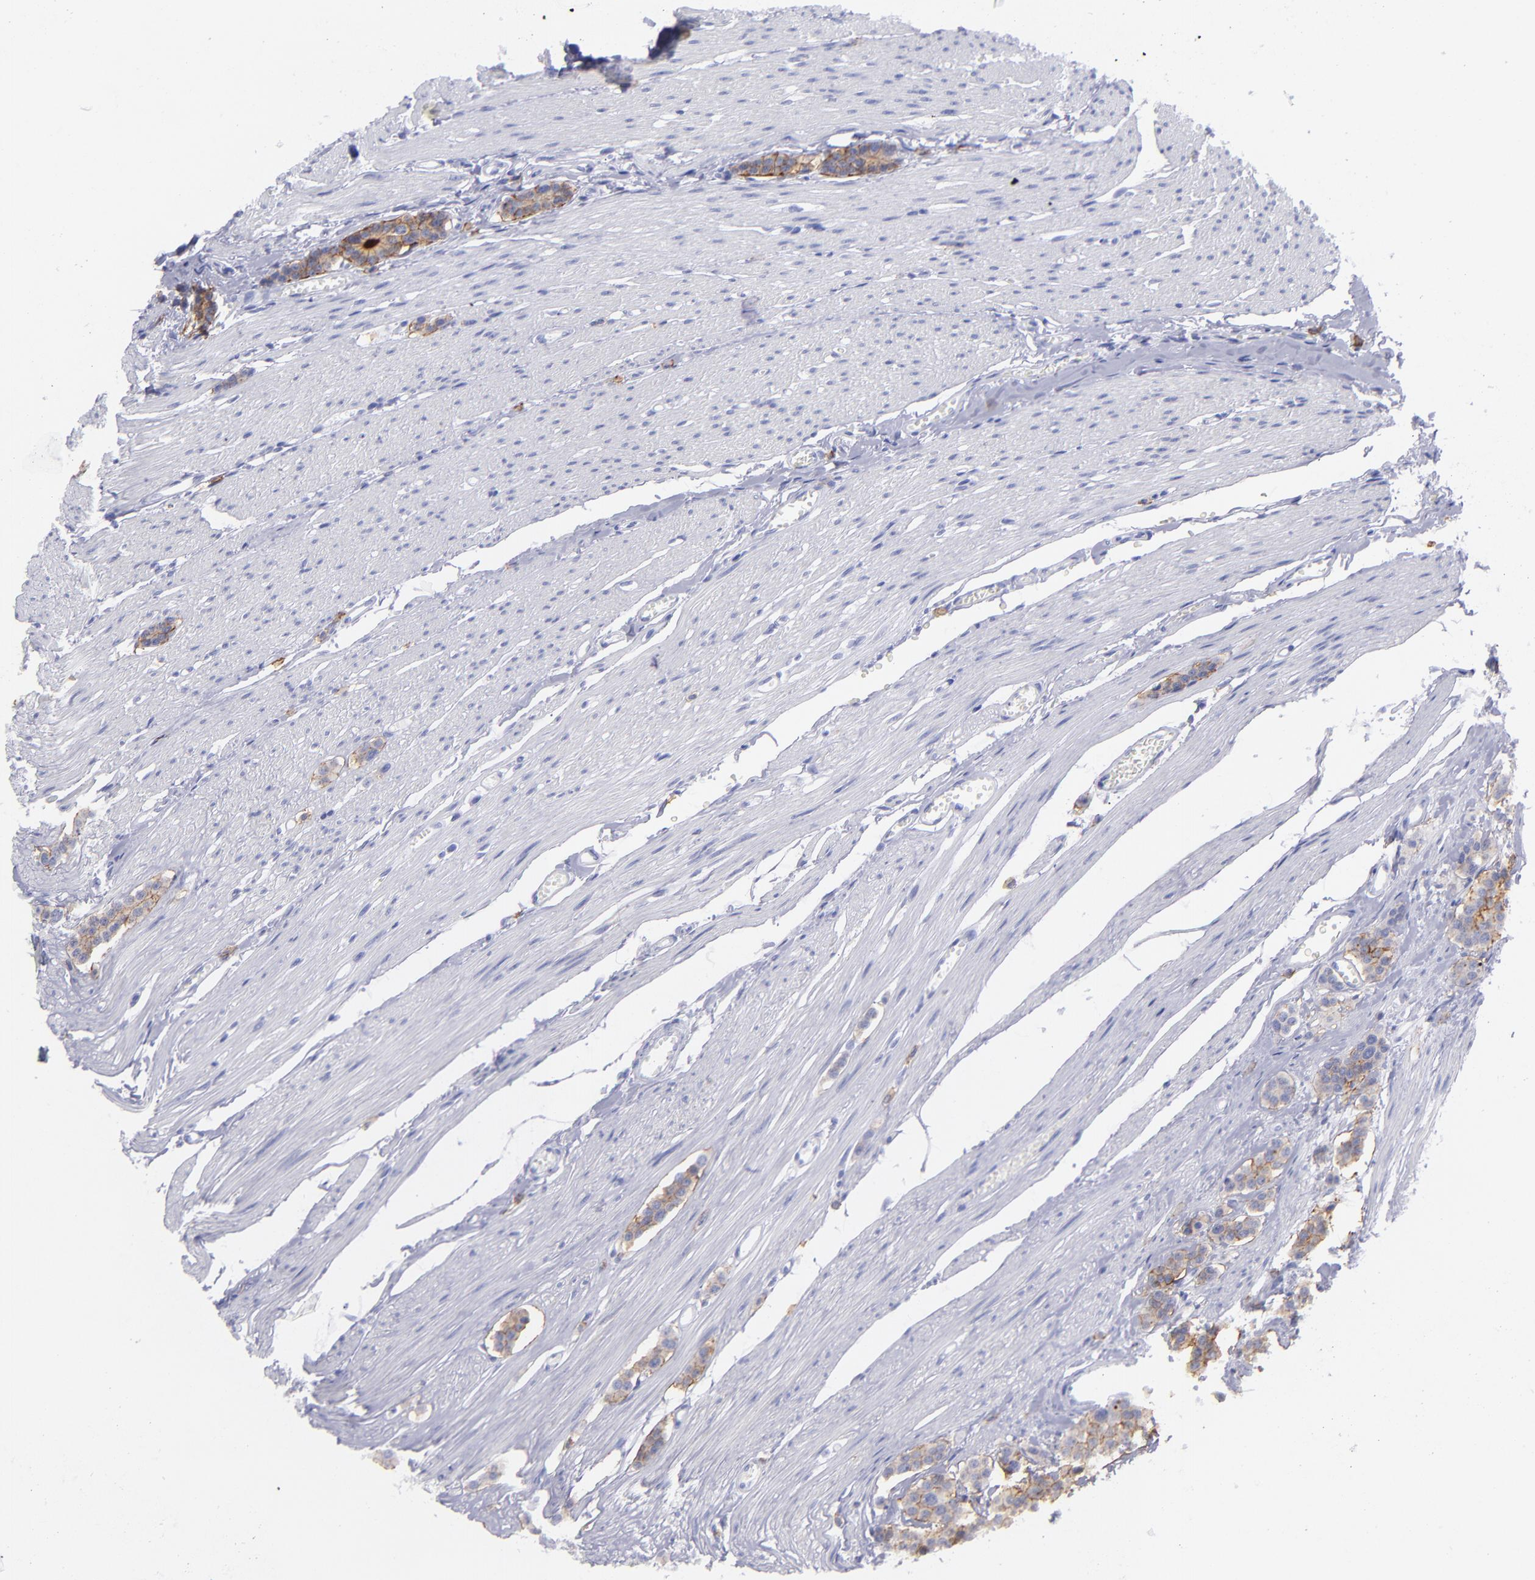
{"staining": {"intensity": "moderate", "quantity": "25%-75%", "location": "cytoplasmic/membranous"}, "tissue": "carcinoid", "cell_type": "Tumor cells", "image_type": "cancer", "snomed": [{"axis": "morphology", "description": "Carcinoid, malignant, NOS"}, {"axis": "topography", "description": "Small intestine"}], "caption": "This is a micrograph of immunohistochemistry (IHC) staining of carcinoid, which shows moderate expression in the cytoplasmic/membranous of tumor cells.", "gene": "CD82", "patient": {"sex": "male", "age": 60}}